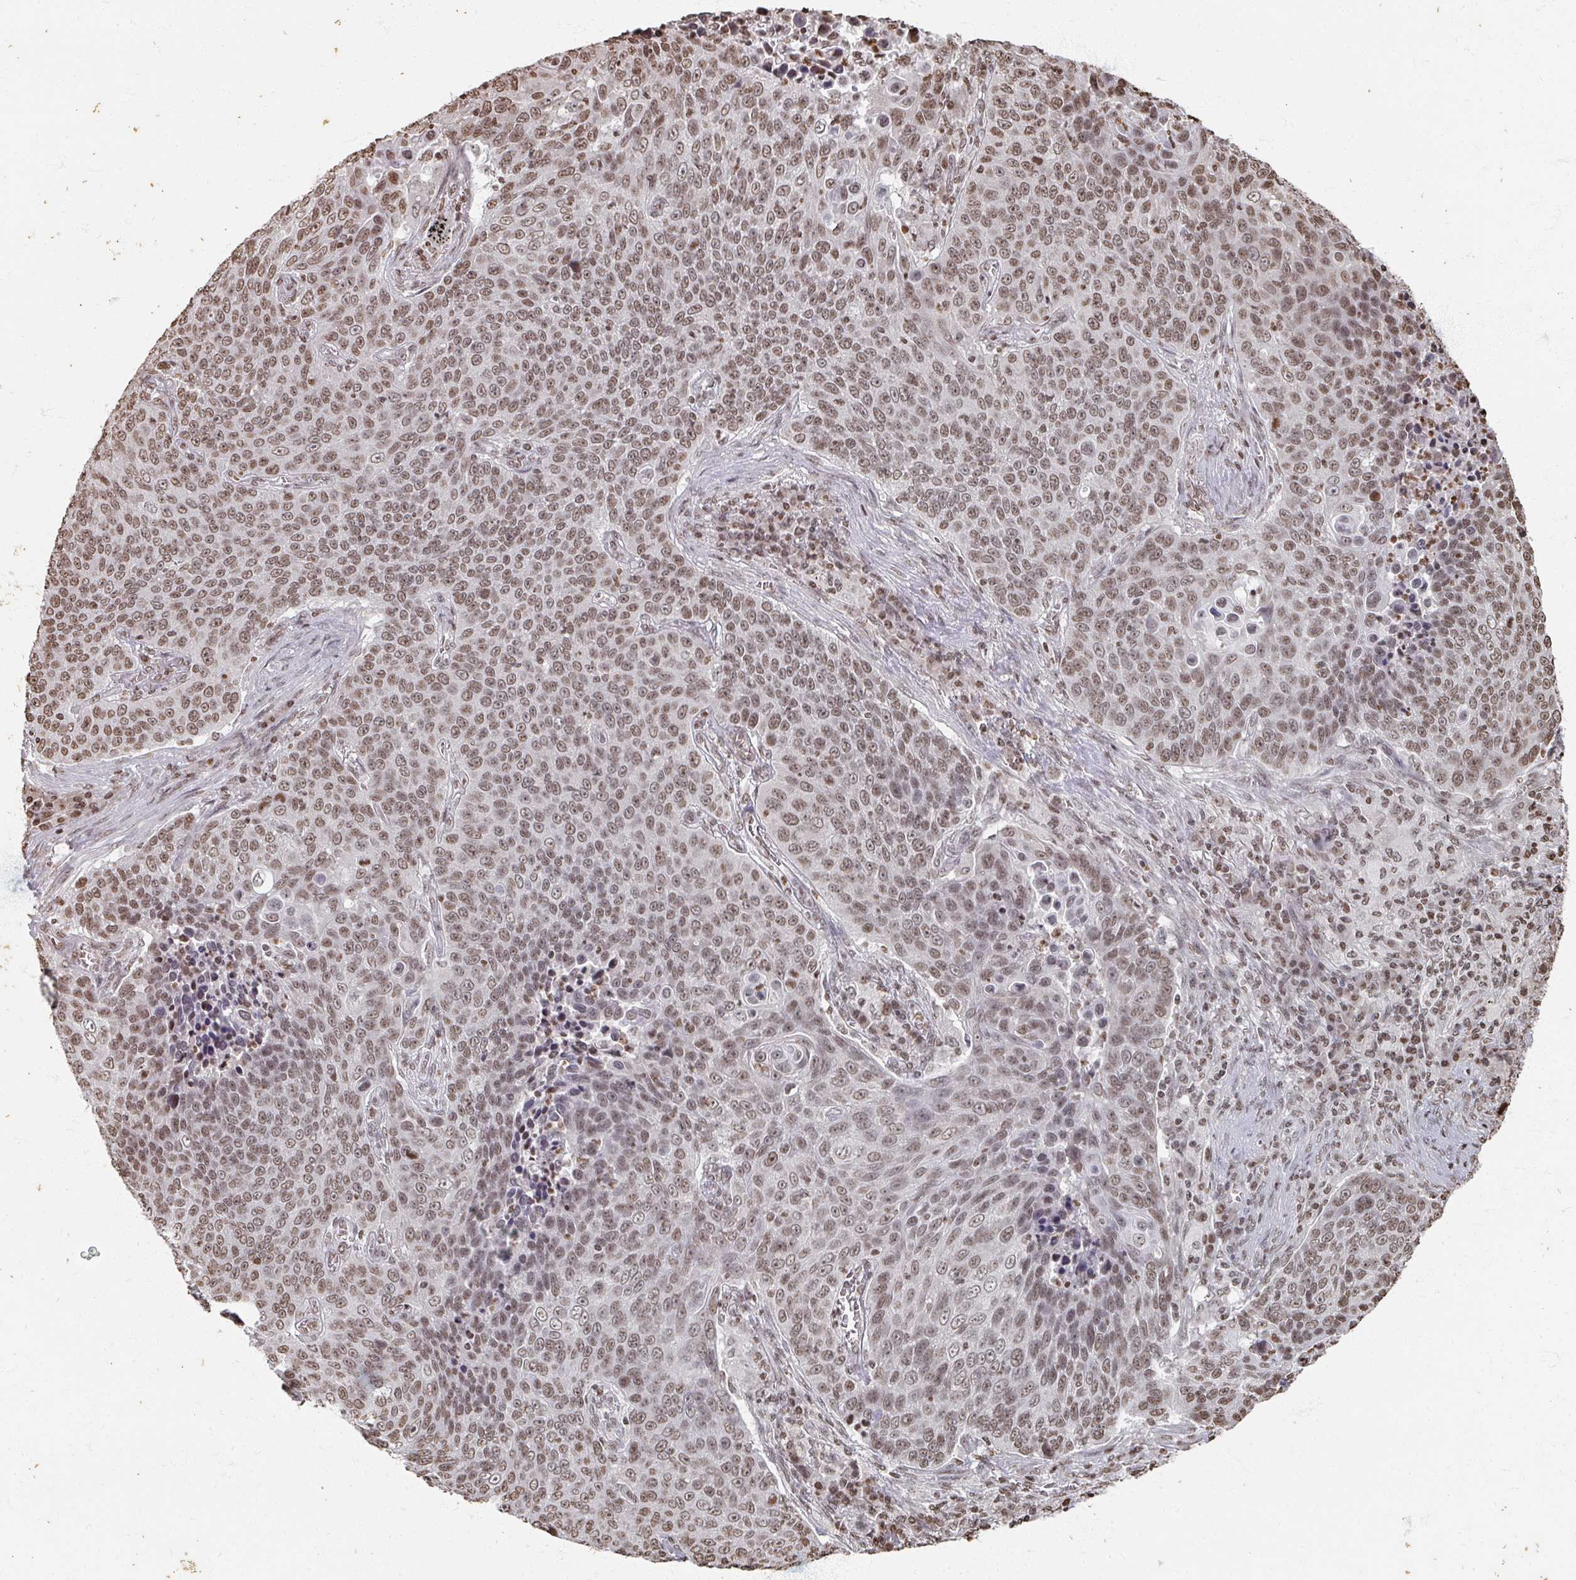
{"staining": {"intensity": "moderate", "quantity": ">75%", "location": "nuclear"}, "tissue": "lung cancer", "cell_type": "Tumor cells", "image_type": "cancer", "snomed": [{"axis": "morphology", "description": "Squamous cell carcinoma, NOS"}, {"axis": "topography", "description": "Lung"}], "caption": "Brown immunohistochemical staining in human lung cancer (squamous cell carcinoma) reveals moderate nuclear expression in about >75% of tumor cells.", "gene": "DCUN1D5", "patient": {"sex": "male", "age": 78}}